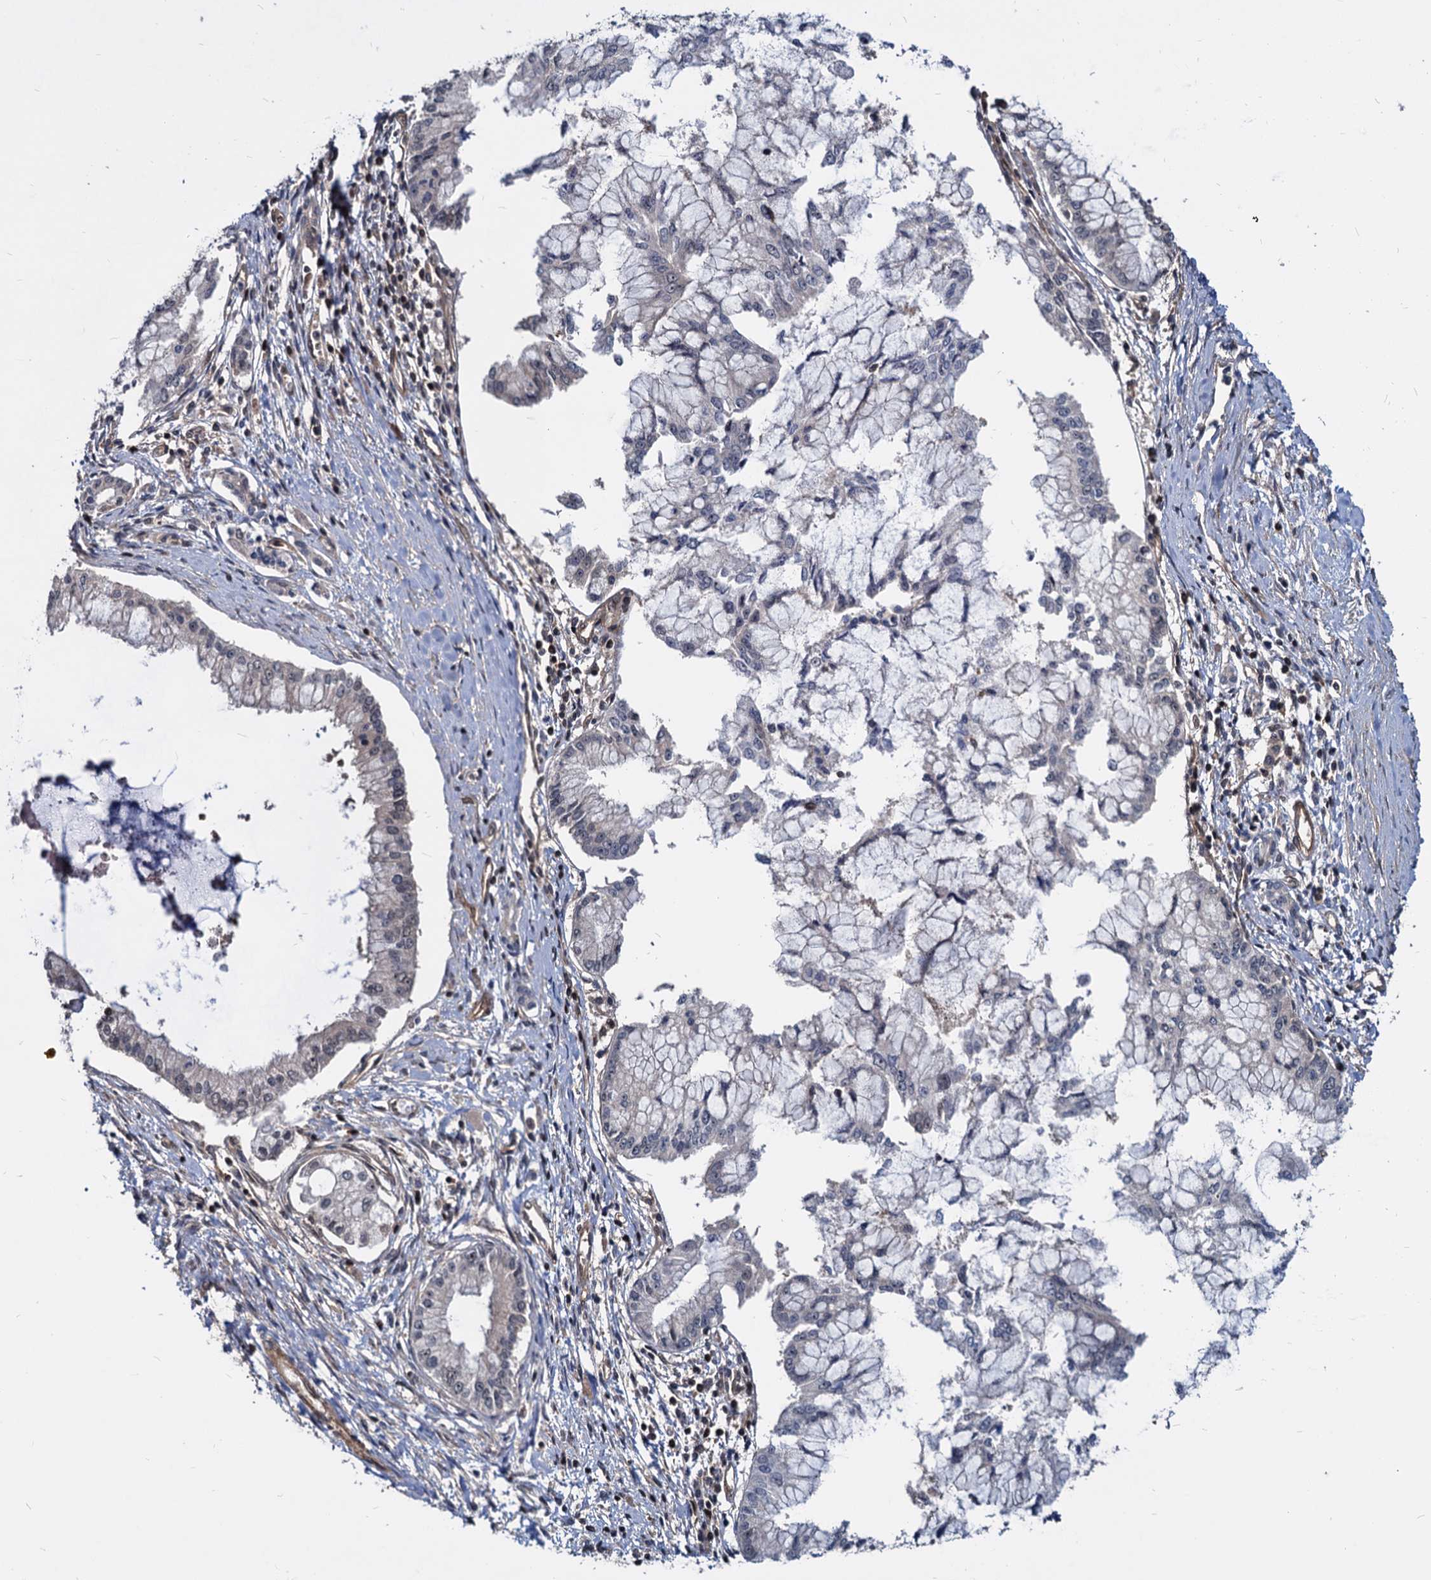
{"staining": {"intensity": "weak", "quantity": "<25%", "location": "nuclear"}, "tissue": "pancreatic cancer", "cell_type": "Tumor cells", "image_type": "cancer", "snomed": [{"axis": "morphology", "description": "Adenocarcinoma, NOS"}, {"axis": "topography", "description": "Pancreas"}], "caption": "The micrograph shows no significant staining in tumor cells of pancreatic cancer (adenocarcinoma).", "gene": "UBLCP1", "patient": {"sex": "male", "age": 46}}